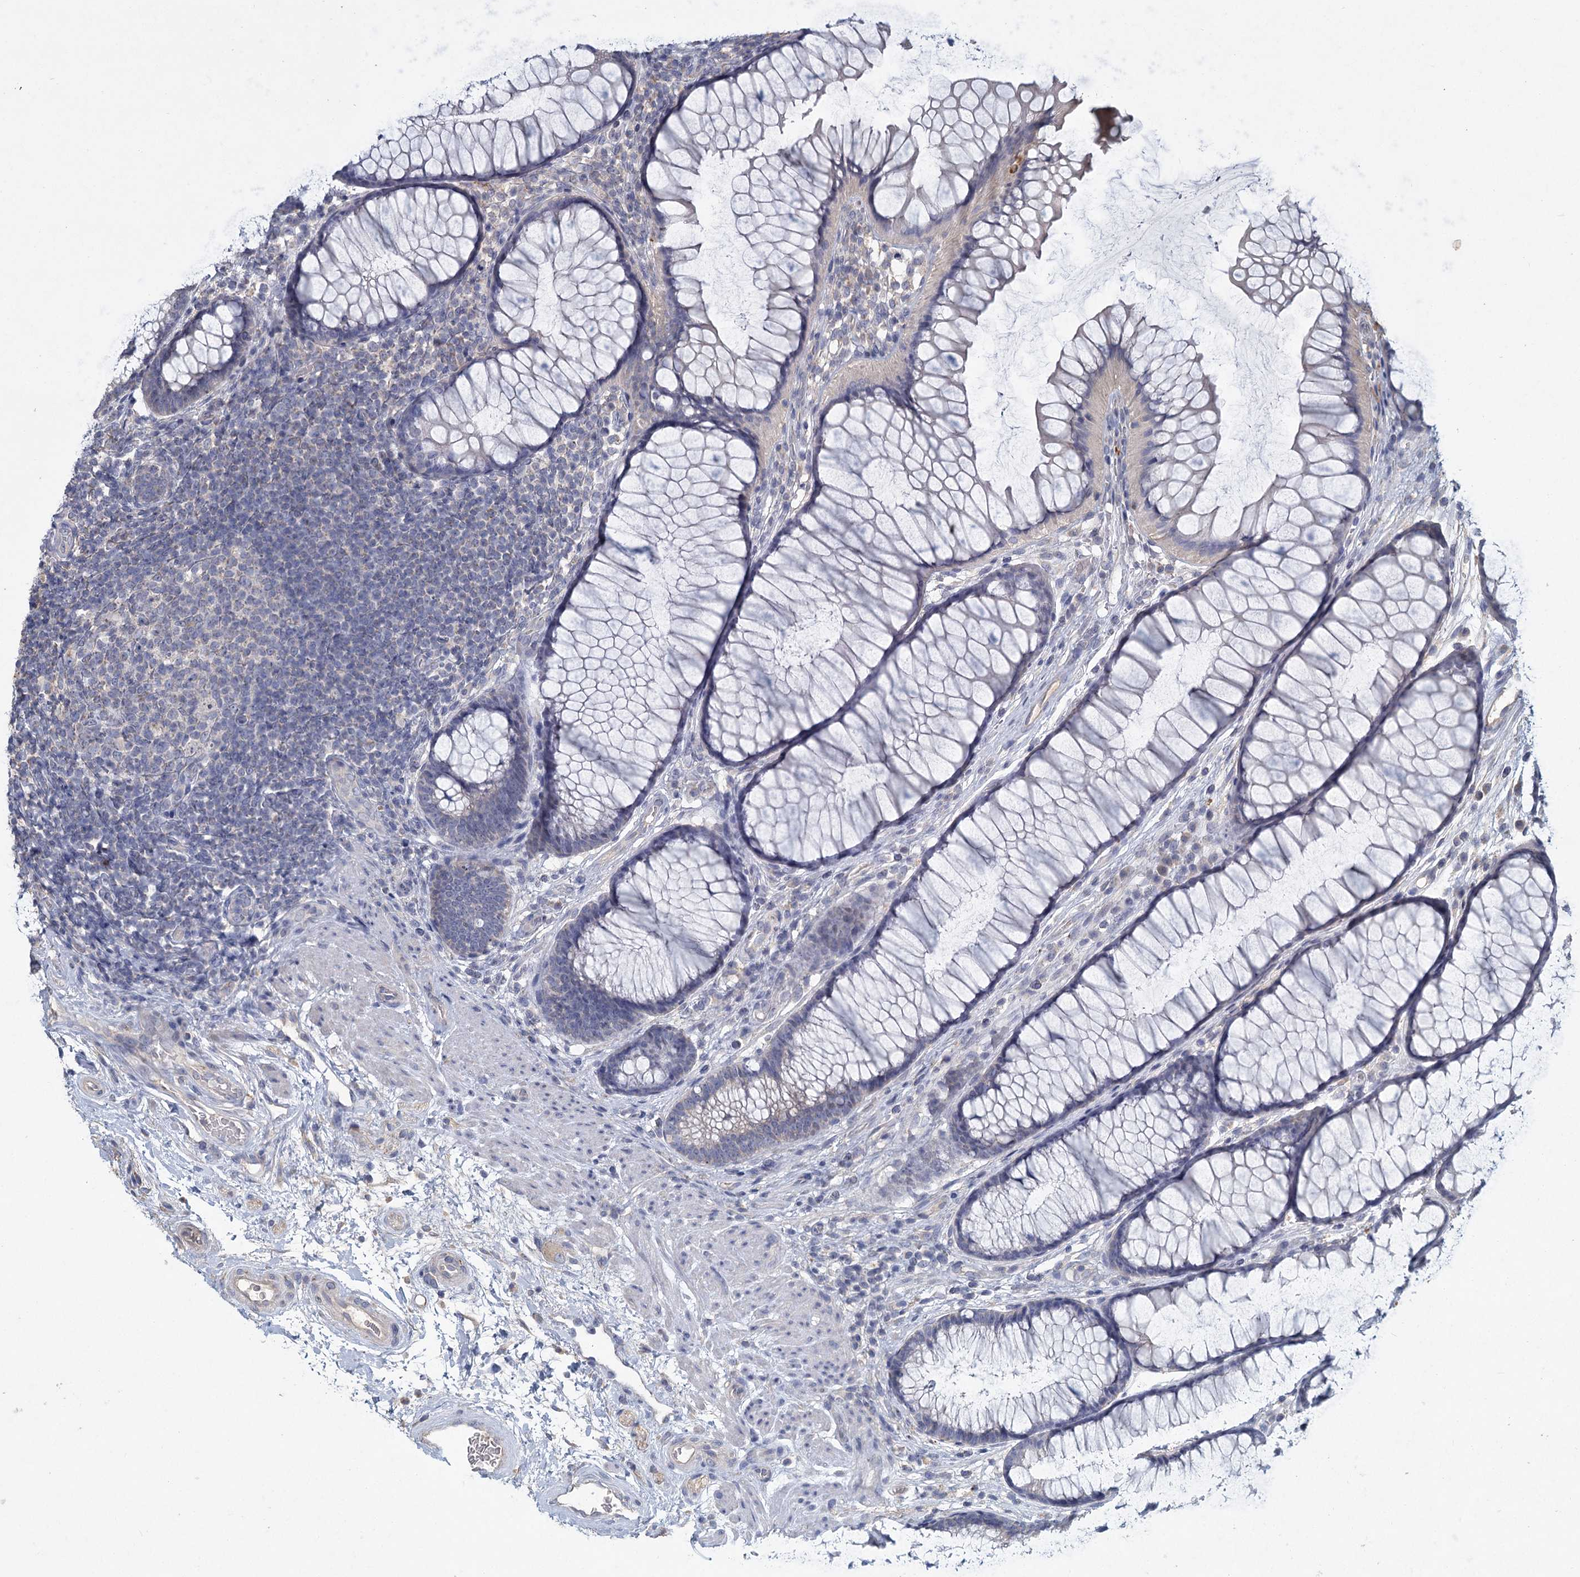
{"staining": {"intensity": "negative", "quantity": "none", "location": "none"}, "tissue": "colon", "cell_type": "Endothelial cells", "image_type": "normal", "snomed": [{"axis": "morphology", "description": "Normal tissue, NOS"}, {"axis": "topography", "description": "Colon"}], "caption": "Immunohistochemical staining of unremarkable human colon reveals no significant staining in endothelial cells.", "gene": "HES2", "patient": {"sex": "female", "age": 82}}